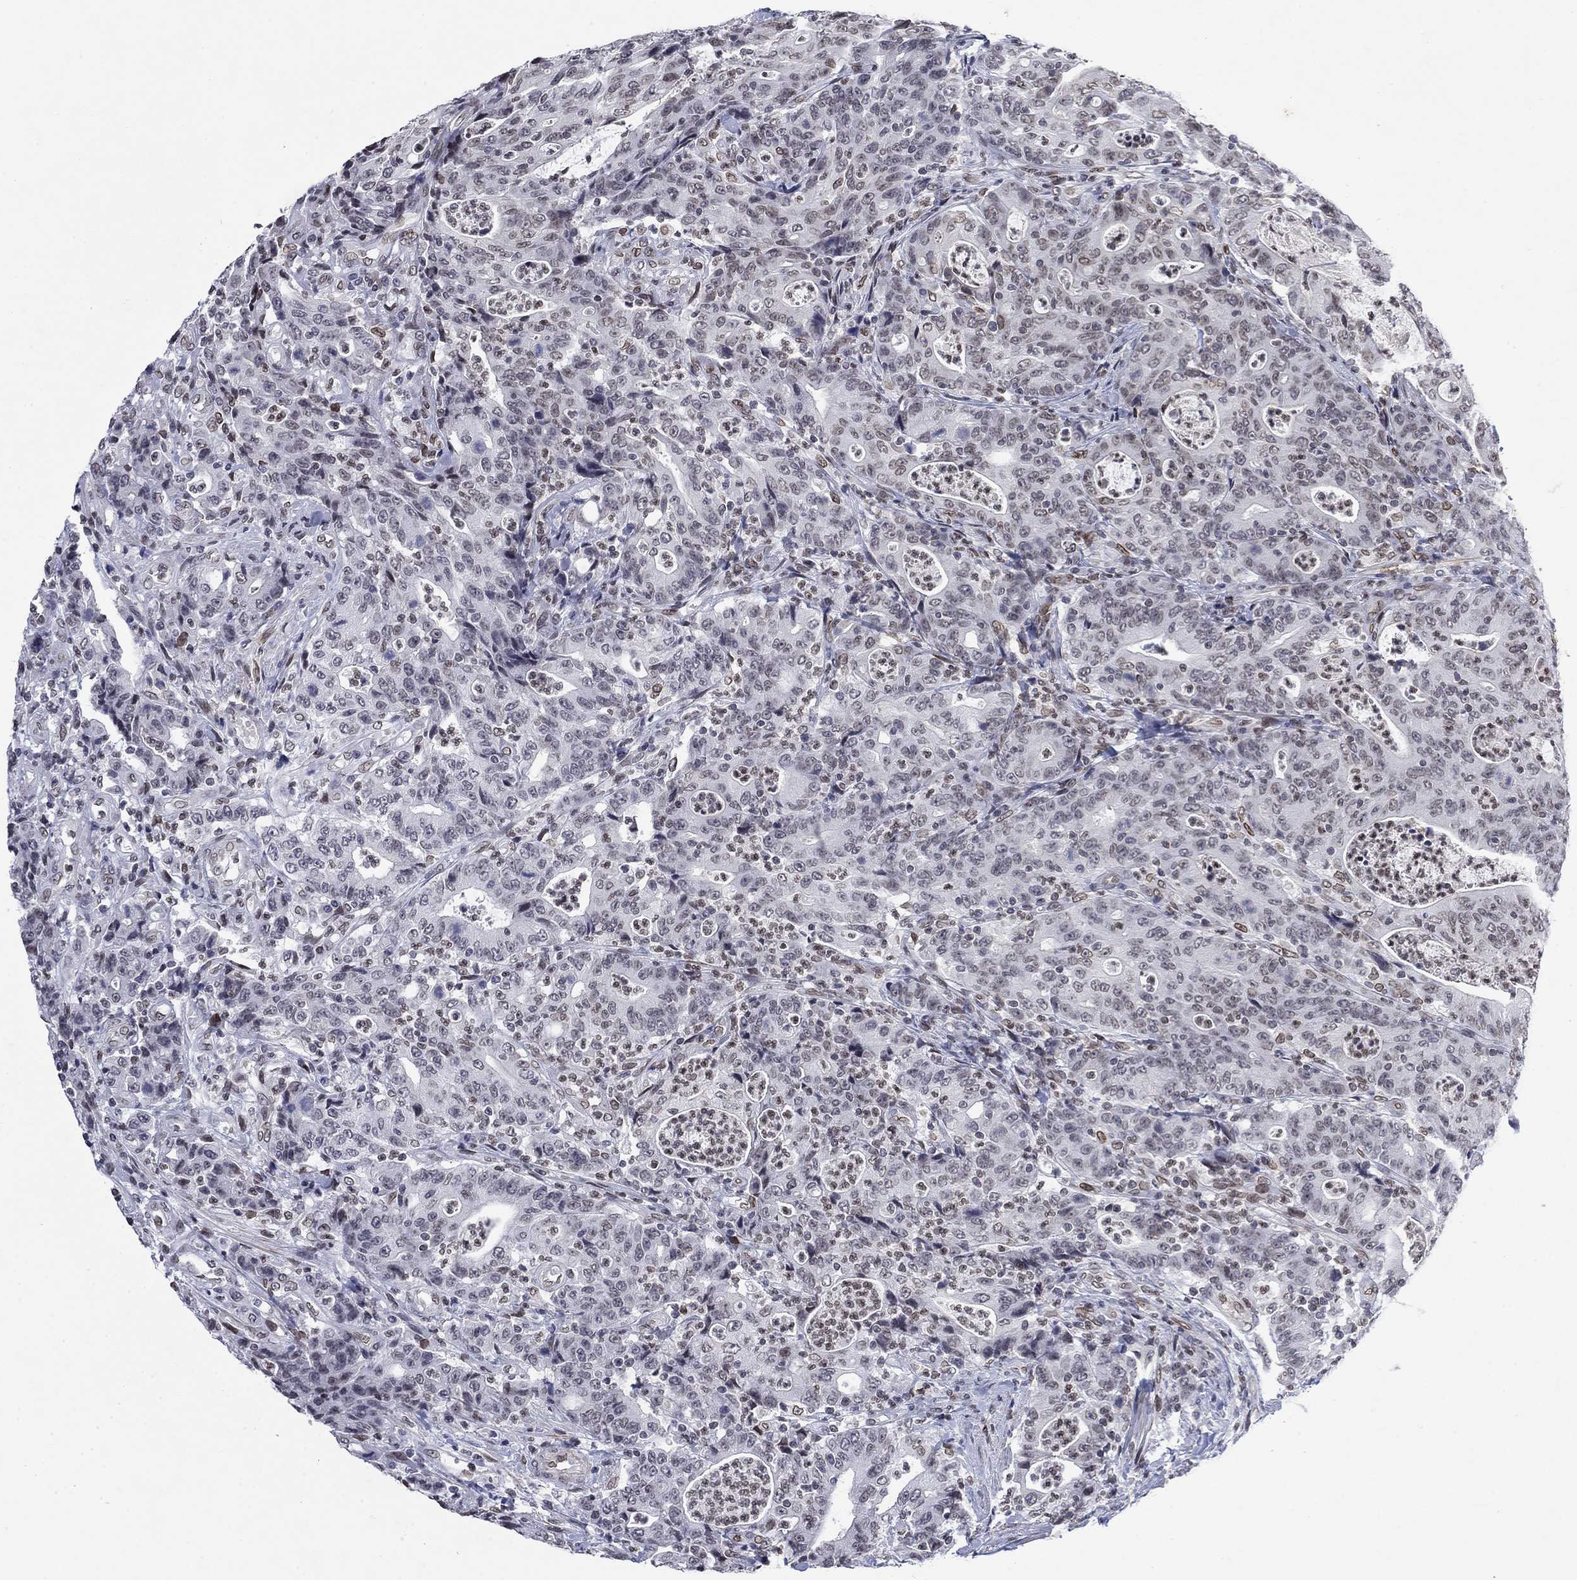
{"staining": {"intensity": "weak", "quantity": "<25%", "location": "nuclear"}, "tissue": "colorectal cancer", "cell_type": "Tumor cells", "image_type": "cancer", "snomed": [{"axis": "morphology", "description": "Adenocarcinoma, NOS"}, {"axis": "topography", "description": "Colon"}], "caption": "Immunohistochemical staining of human colorectal cancer (adenocarcinoma) demonstrates no significant staining in tumor cells. (DAB IHC, high magnification).", "gene": "TOR1AIP1", "patient": {"sex": "male", "age": 70}}